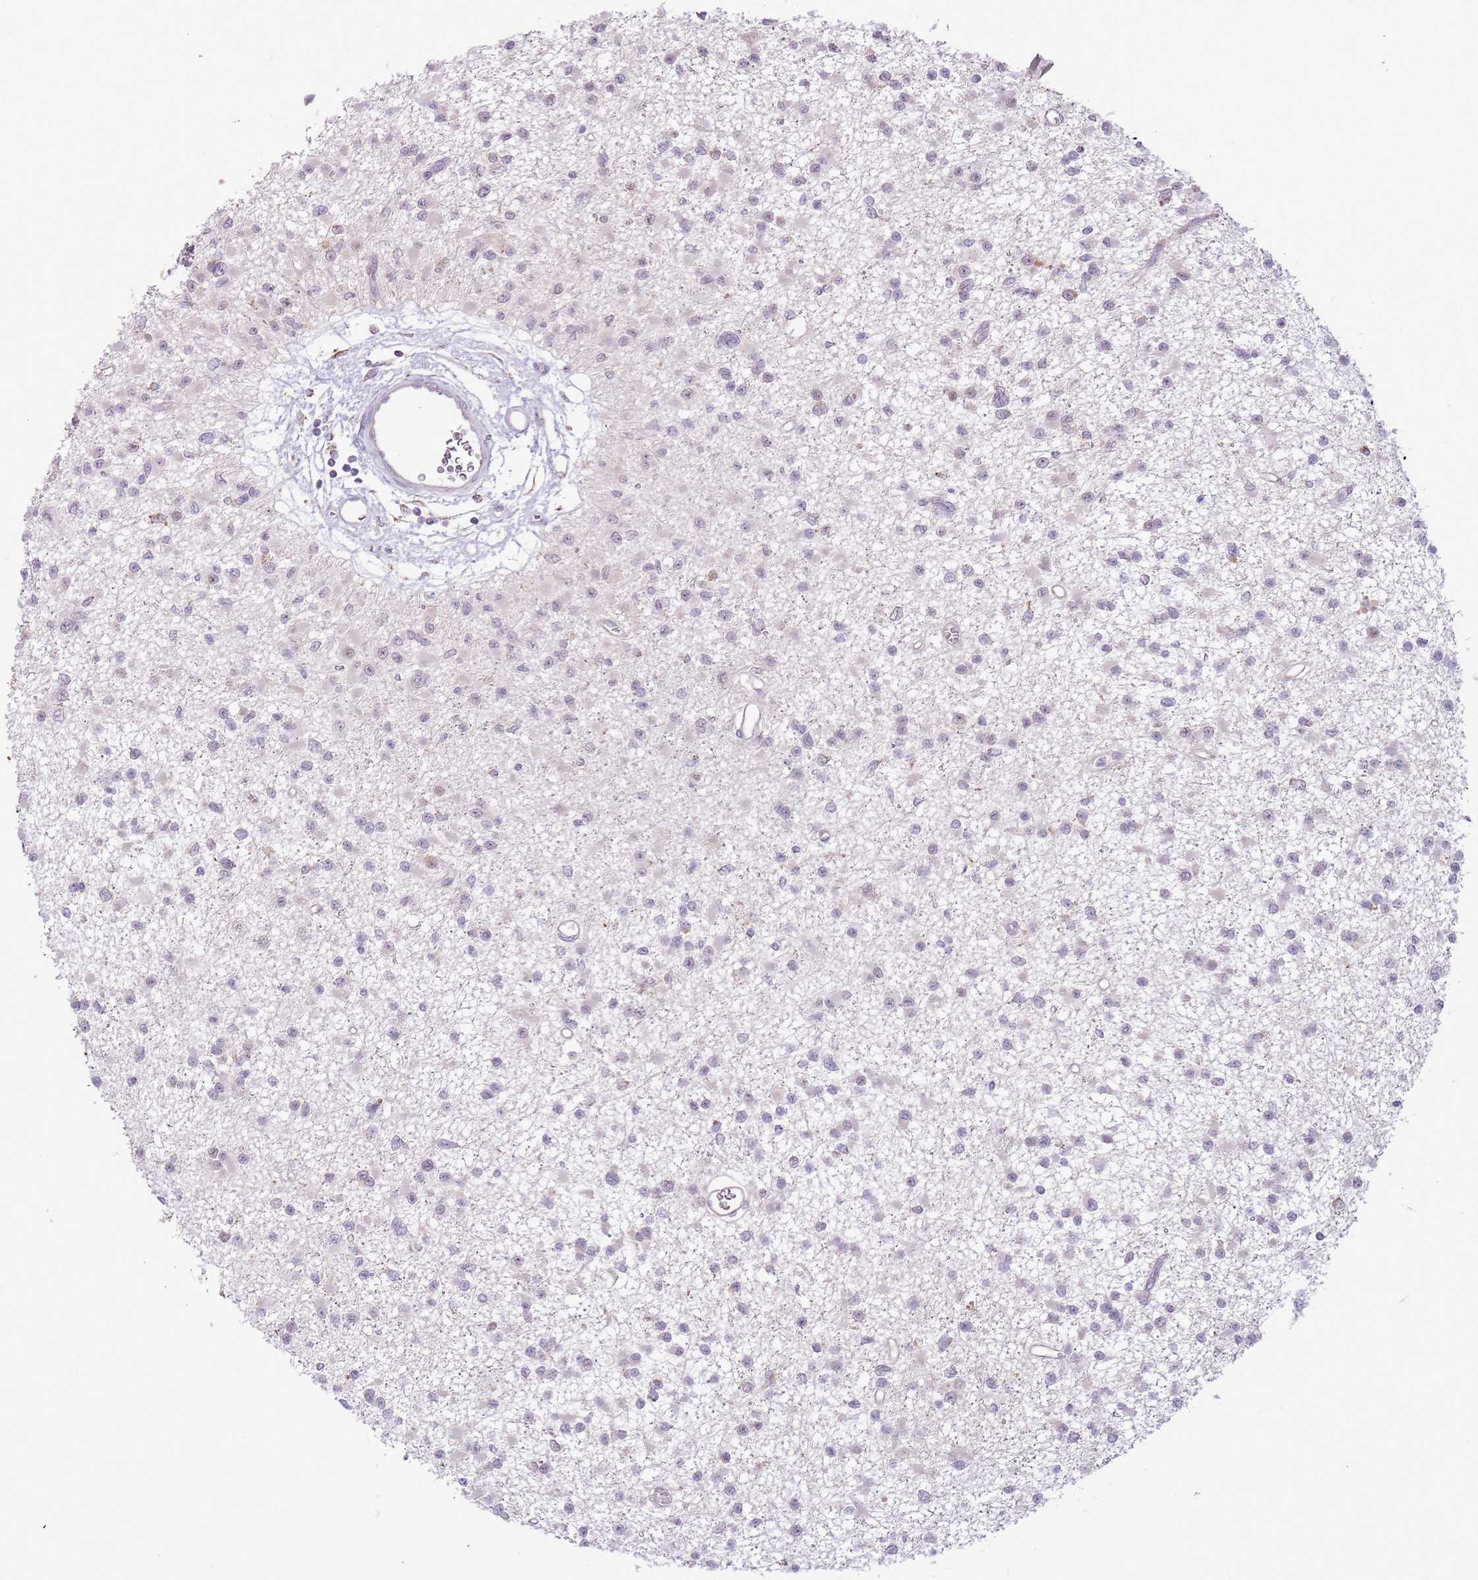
{"staining": {"intensity": "negative", "quantity": "none", "location": "none"}, "tissue": "glioma", "cell_type": "Tumor cells", "image_type": "cancer", "snomed": [{"axis": "morphology", "description": "Glioma, malignant, Low grade"}, {"axis": "topography", "description": "Brain"}], "caption": "This micrograph is of glioma stained with immunohistochemistry to label a protein in brown with the nuclei are counter-stained blue. There is no expression in tumor cells.", "gene": "MLLT11", "patient": {"sex": "female", "age": 22}}